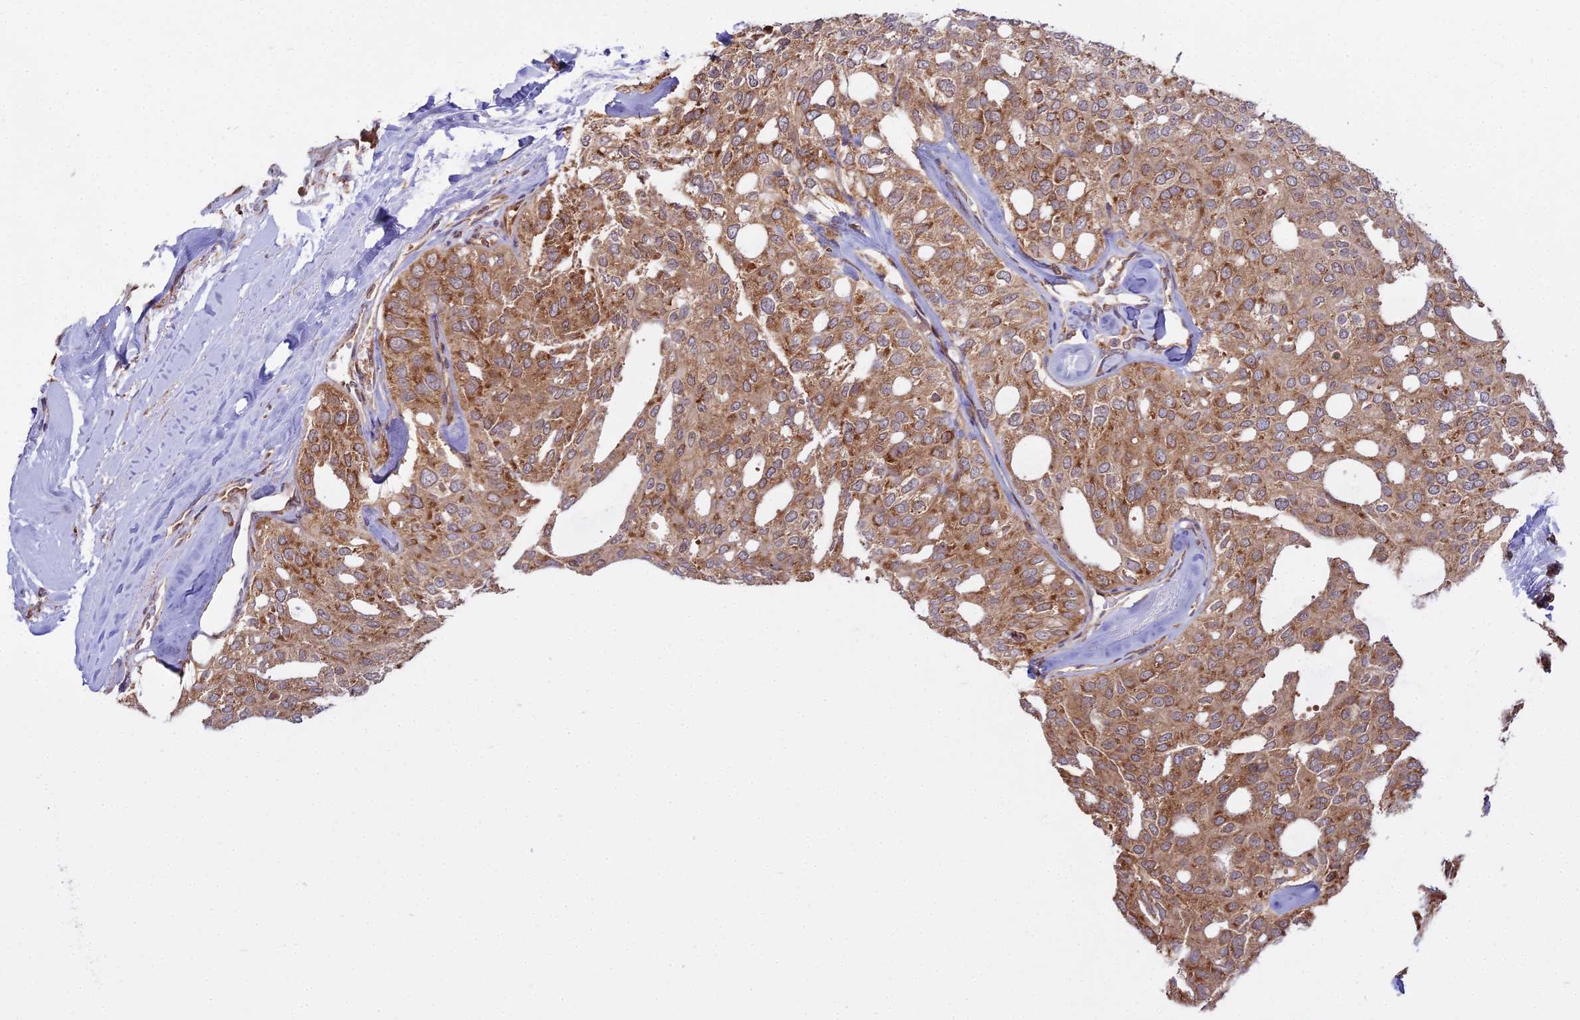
{"staining": {"intensity": "moderate", "quantity": ">75%", "location": "cytoplasmic/membranous"}, "tissue": "thyroid cancer", "cell_type": "Tumor cells", "image_type": "cancer", "snomed": [{"axis": "morphology", "description": "Follicular adenoma carcinoma, NOS"}, {"axis": "topography", "description": "Thyroid gland"}], "caption": "Immunohistochemical staining of thyroid cancer exhibits medium levels of moderate cytoplasmic/membranous expression in about >75% of tumor cells. Ihc stains the protein in brown and the nuclei are stained blue.", "gene": "RPL26", "patient": {"sex": "male", "age": 75}}